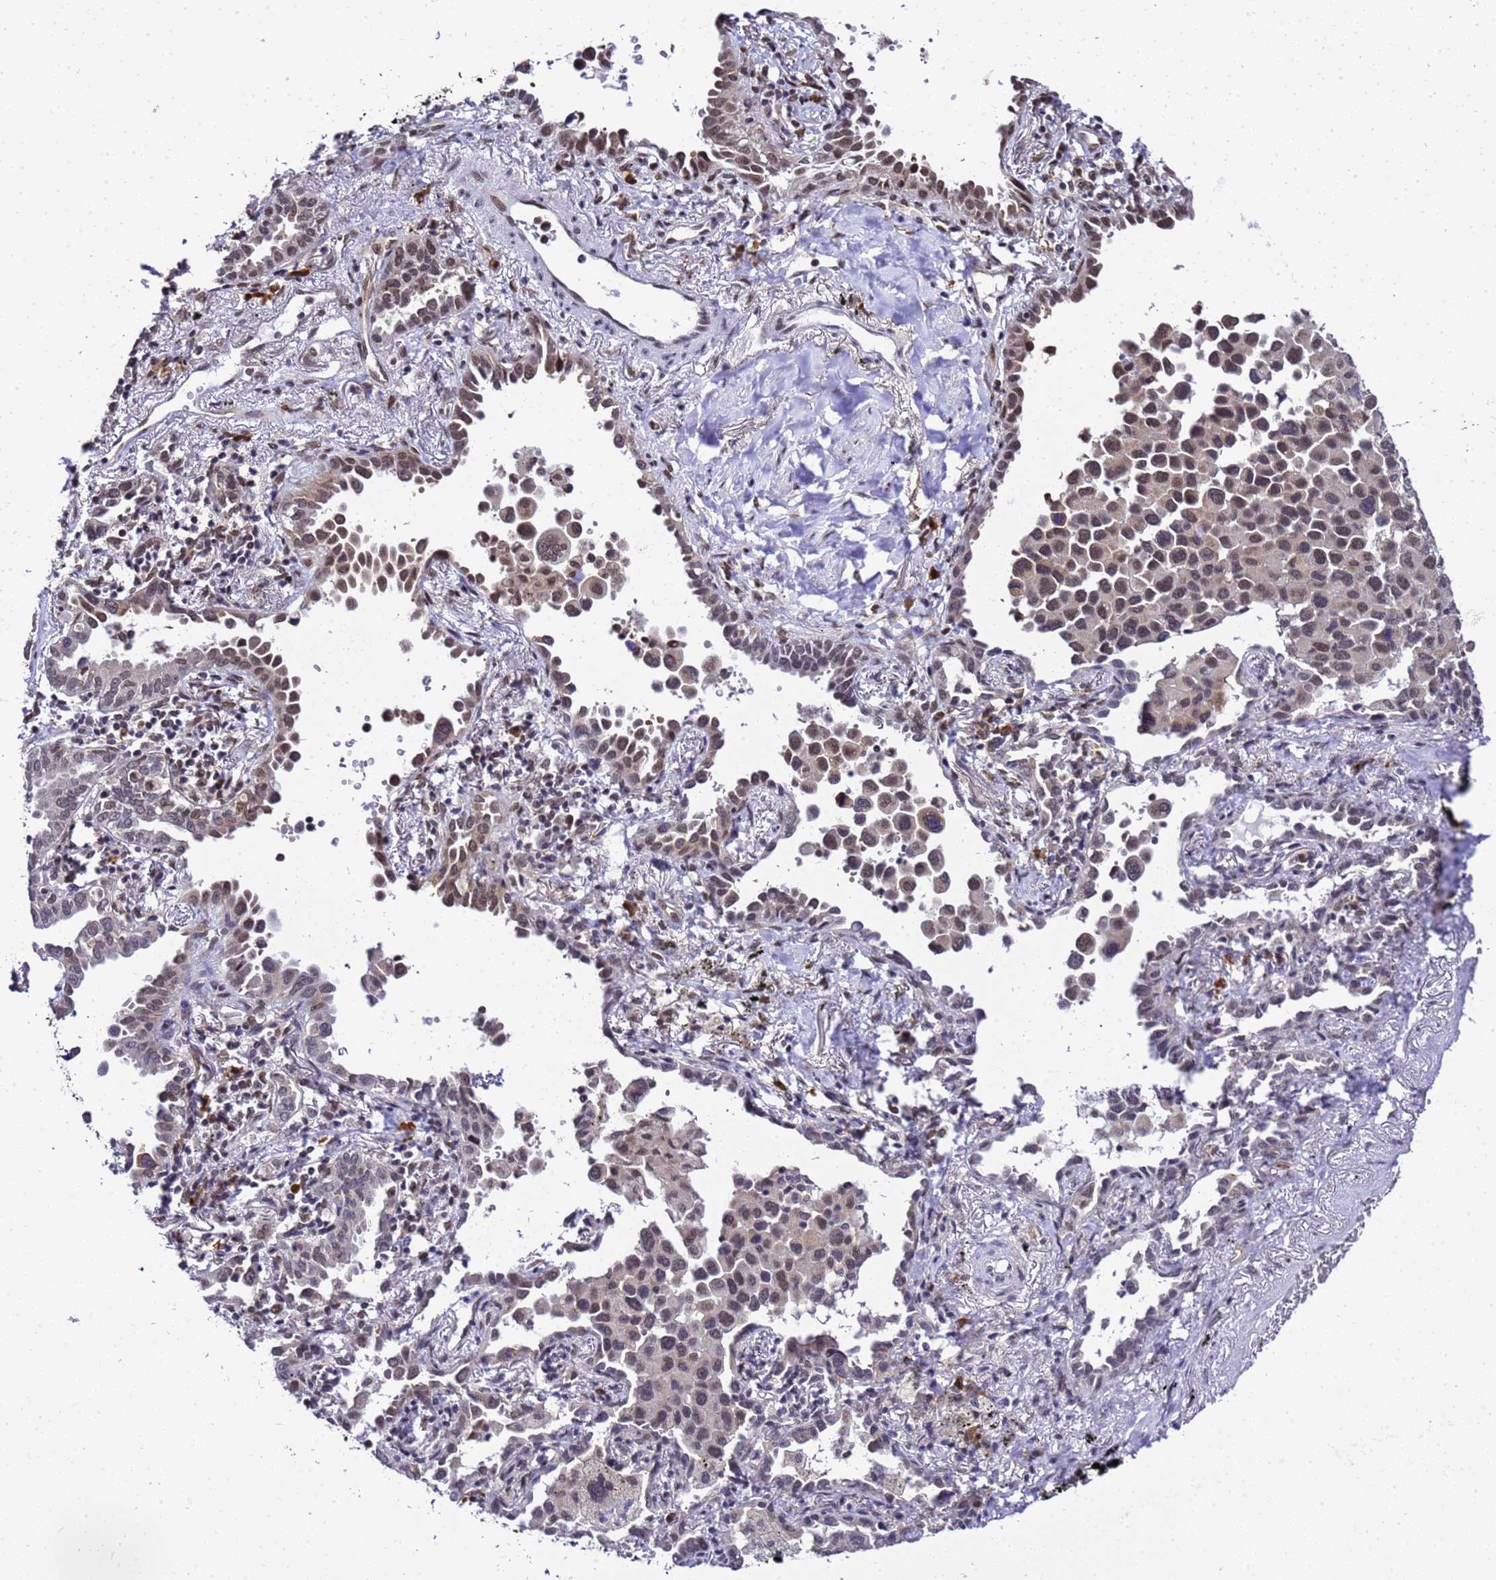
{"staining": {"intensity": "weak", "quantity": "25%-75%", "location": "nuclear"}, "tissue": "lung cancer", "cell_type": "Tumor cells", "image_type": "cancer", "snomed": [{"axis": "morphology", "description": "Adenocarcinoma, NOS"}, {"axis": "topography", "description": "Lung"}], "caption": "The photomicrograph demonstrates immunohistochemical staining of adenocarcinoma (lung). There is weak nuclear expression is present in about 25%-75% of tumor cells.", "gene": "SMN1", "patient": {"sex": "male", "age": 67}}